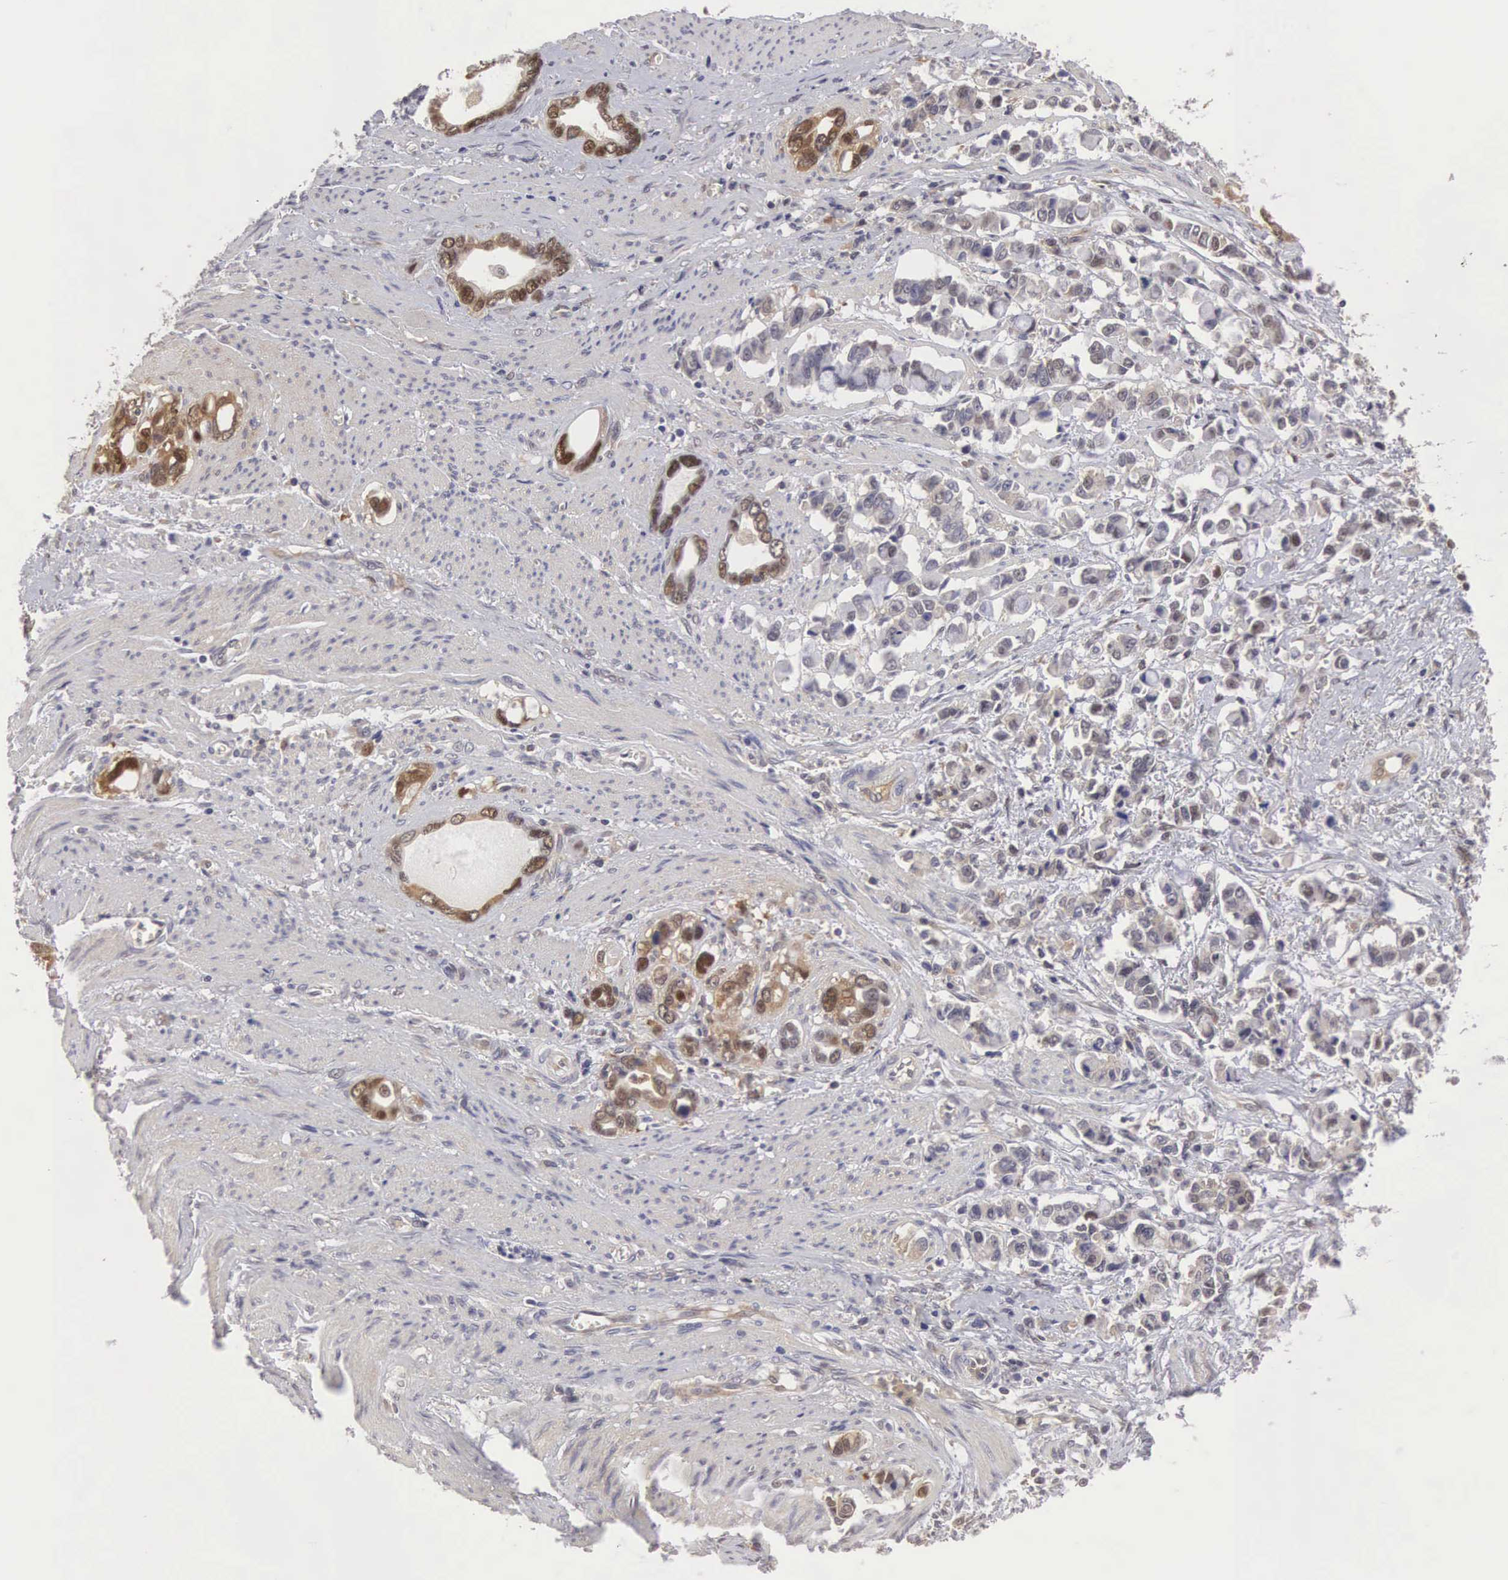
{"staining": {"intensity": "weak", "quantity": "25%-75%", "location": "cytoplasmic/membranous"}, "tissue": "stomach cancer", "cell_type": "Tumor cells", "image_type": "cancer", "snomed": [{"axis": "morphology", "description": "Adenocarcinoma, NOS"}, {"axis": "topography", "description": "Stomach"}], "caption": "Immunohistochemistry of stomach cancer reveals low levels of weak cytoplasmic/membranous positivity in approximately 25%-75% of tumor cells. The staining was performed using DAB (3,3'-diaminobenzidine), with brown indicating positive protein expression. Nuclei are stained blue with hematoxylin.", "gene": "ADSL", "patient": {"sex": "male", "age": 78}}